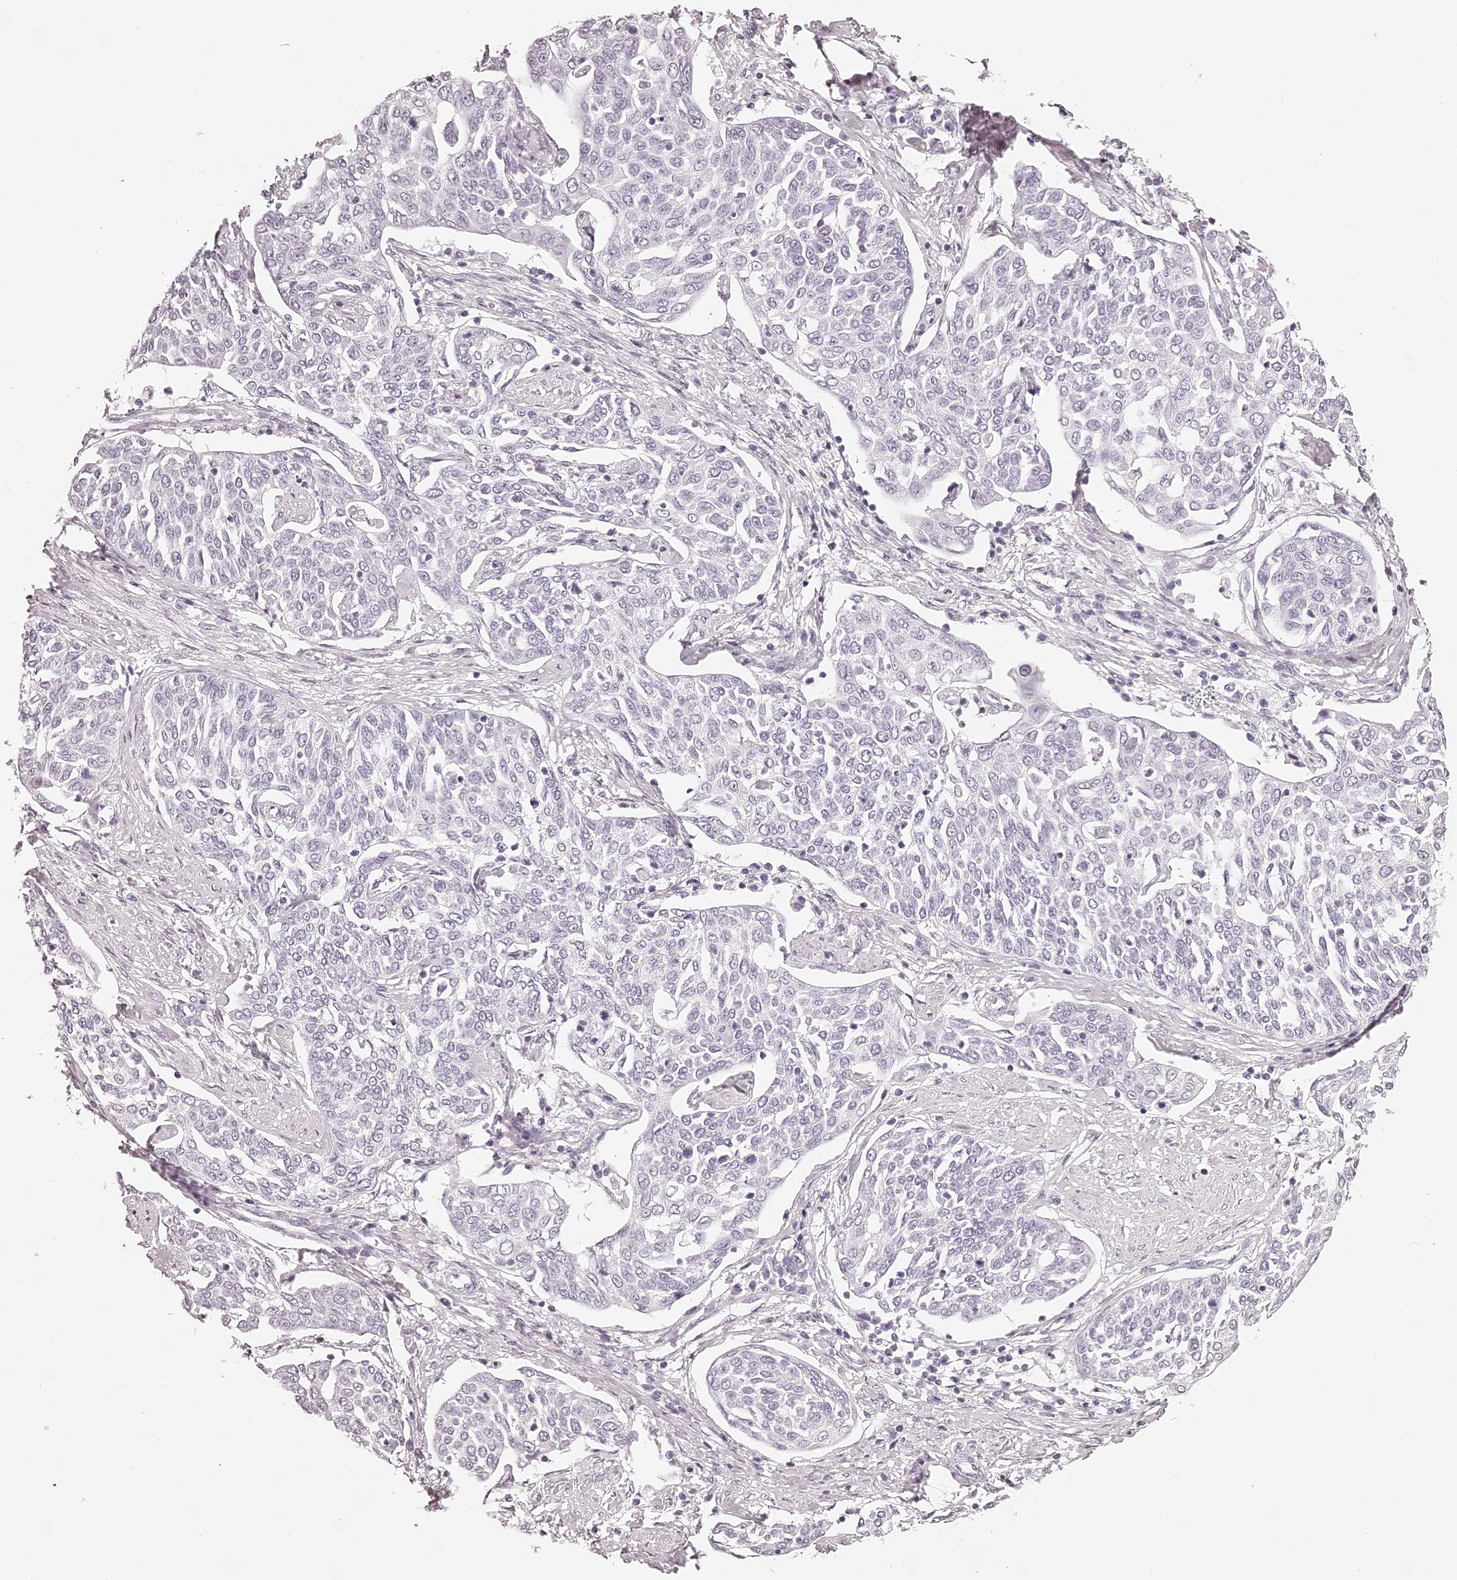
{"staining": {"intensity": "negative", "quantity": "none", "location": "none"}, "tissue": "cervical cancer", "cell_type": "Tumor cells", "image_type": "cancer", "snomed": [{"axis": "morphology", "description": "Squamous cell carcinoma, NOS"}, {"axis": "topography", "description": "Cervix"}], "caption": "Immunohistochemistry of human cervical squamous cell carcinoma reveals no expression in tumor cells. (Stains: DAB IHC with hematoxylin counter stain, Microscopy: brightfield microscopy at high magnification).", "gene": "ELAPOR1", "patient": {"sex": "female", "age": 34}}